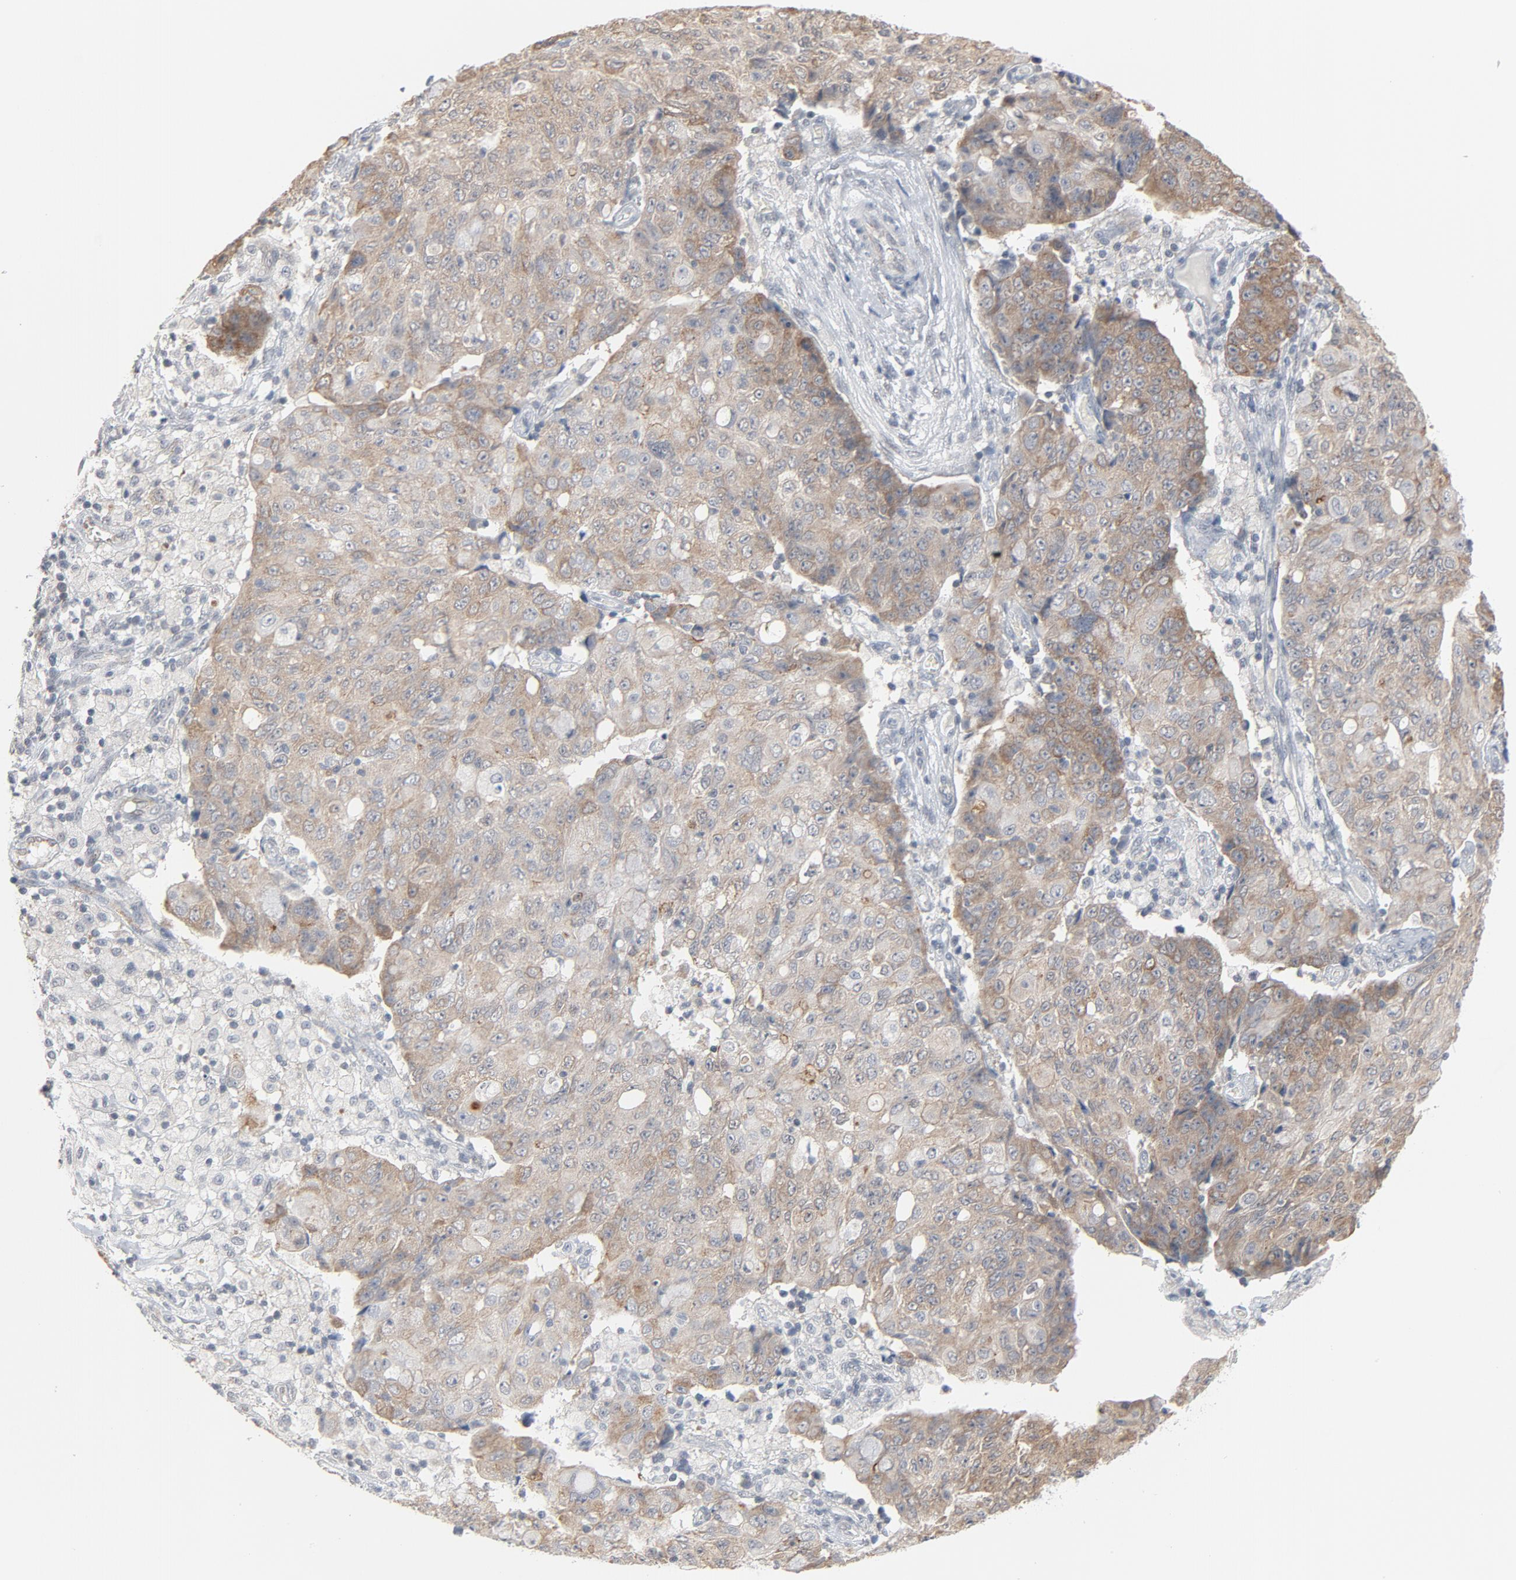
{"staining": {"intensity": "weak", "quantity": ">75%", "location": "cytoplasmic/membranous"}, "tissue": "ovarian cancer", "cell_type": "Tumor cells", "image_type": "cancer", "snomed": [{"axis": "morphology", "description": "Carcinoma, endometroid"}, {"axis": "topography", "description": "Ovary"}], "caption": "High-magnification brightfield microscopy of endometroid carcinoma (ovarian) stained with DAB (3,3'-diaminobenzidine) (brown) and counterstained with hematoxylin (blue). tumor cells exhibit weak cytoplasmic/membranous staining is seen in approximately>75% of cells. The protein is stained brown, and the nuclei are stained in blue (DAB IHC with brightfield microscopy, high magnification).", "gene": "ITPR3", "patient": {"sex": "female", "age": 42}}